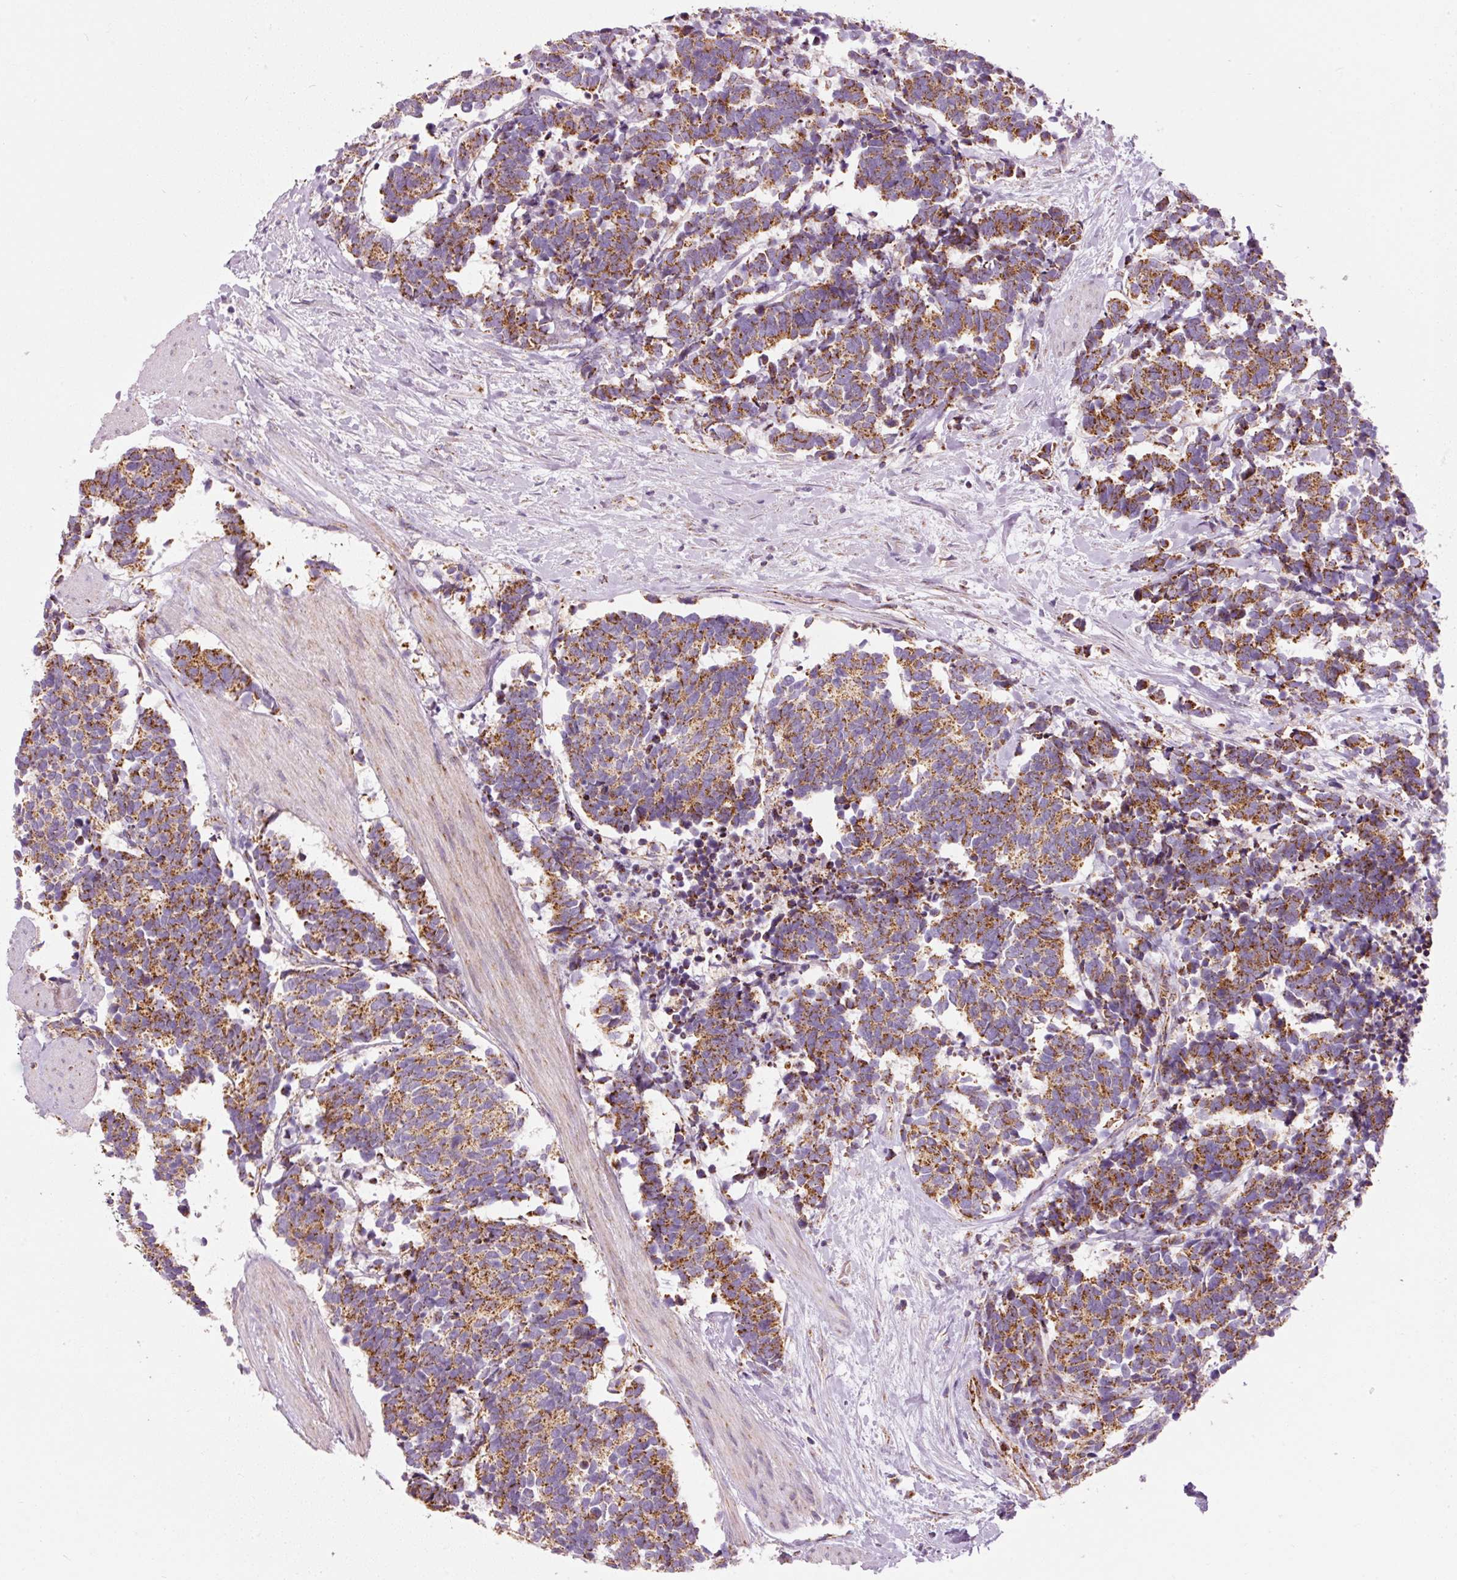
{"staining": {"intensity": "moderate", "quantity": ">75%", "location": "cytoplasmic/membranous"}, "tissue": "carcinoid", "cell_type": "Tumor cells", "image_type": "cancer", "snomed": [{"axis": "morphology", "description": "Carcinoma, NOS"}, {"axis": "morphology", "description": "Carcinoid, malignant, NOS"}, {"axis": "topography", "description": "Prostate"}], "caption": "Immunohistochemical staining of carcinoid shows moderate cytoplasmic/membranous protein staining in approximately >75% of tumor cells.", "gene": "NDUFB4", "patient": {"sex": "male", "age": 57}}